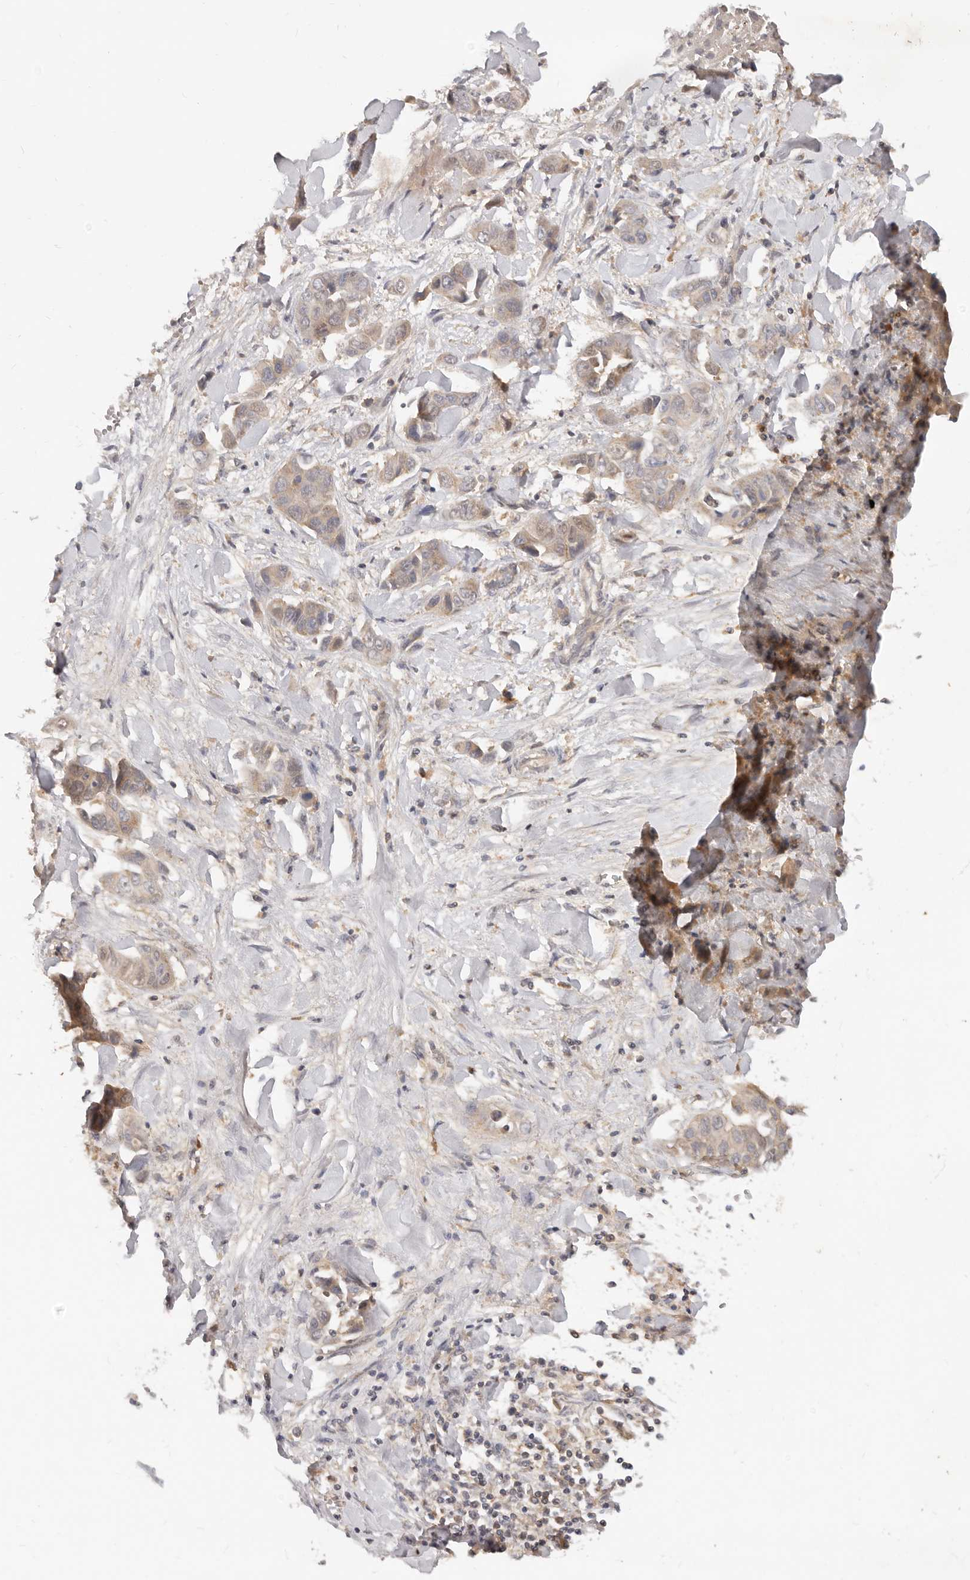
{"staining": {"intensity": "weak", "quantity": "<25%", "location": "cytoplasmic/membranous"}, "tissue": "liver cancer", "cell_type": "Tumor cells", "image_type": "cancer", "snomed": [{"axis": "morphology", "description": "Cholangiocarcinoma"}, {"axis": "topography", "description": "Liver"}], "caption": "Micrograph shows no protein expression in tumor cells of liver cancer tissue.", "gene": "USP49", "patient": {"sex": "female", "age": 52}}